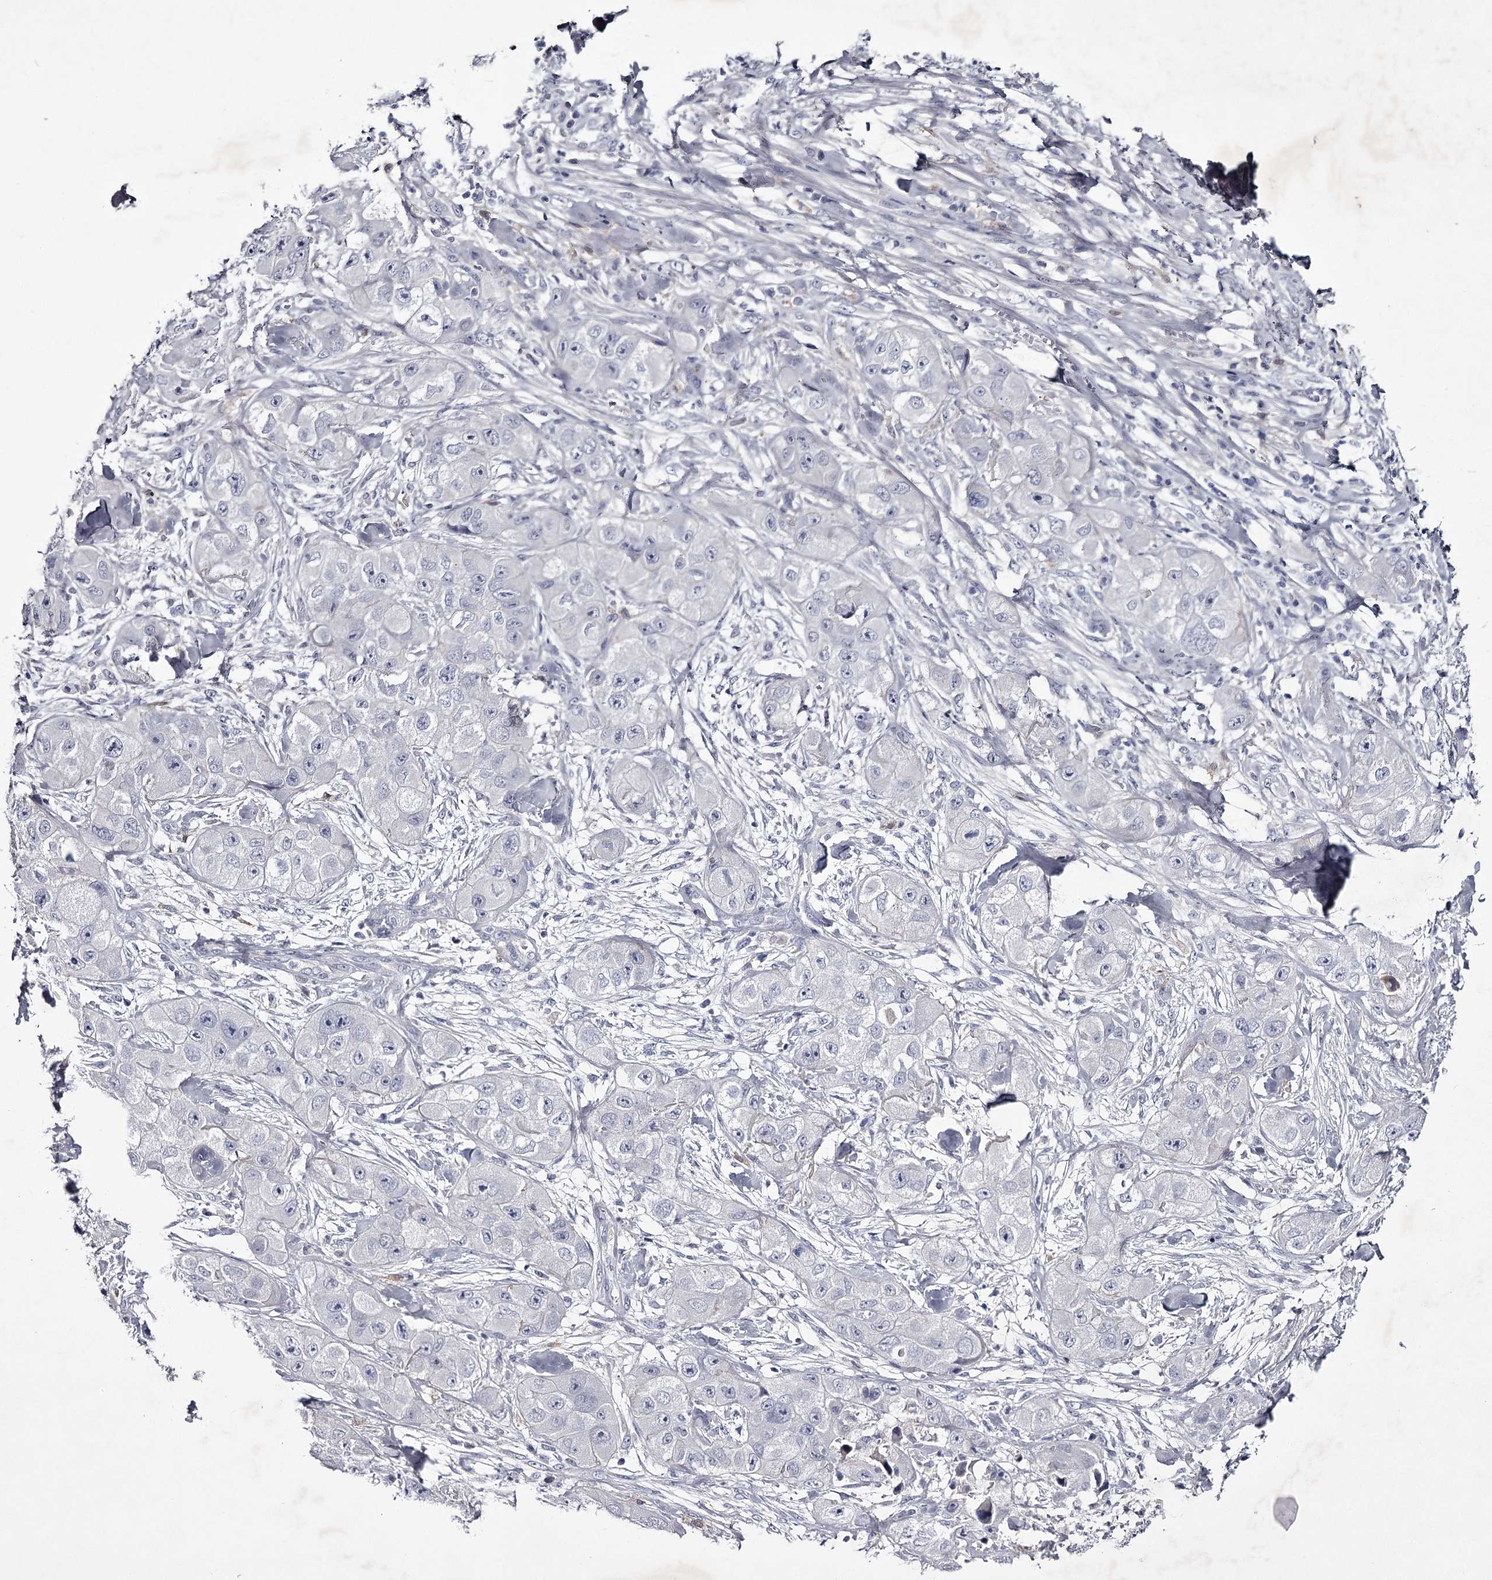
{"staining": {"intensity": "negative", "quantity": "none", "location": "none"}, "tissue": "skin cancer", "cell_type": "Tumor cells", "image_type": "cancer", "snomed": [{"axis": "morphology", "description": "Squamous cell carcinoma, NOS"}, {"axis": "topography", "description": "Skin"}, {"axis": "topography", "description": "Subcutis"}], "caption": "Squamous cell carcinoma (skin) was stained to show a protein in brown. There is no significant expression in tumor cells.", "gene": "FDXACB1", "patient": {"sex": "male", "age": 73}}